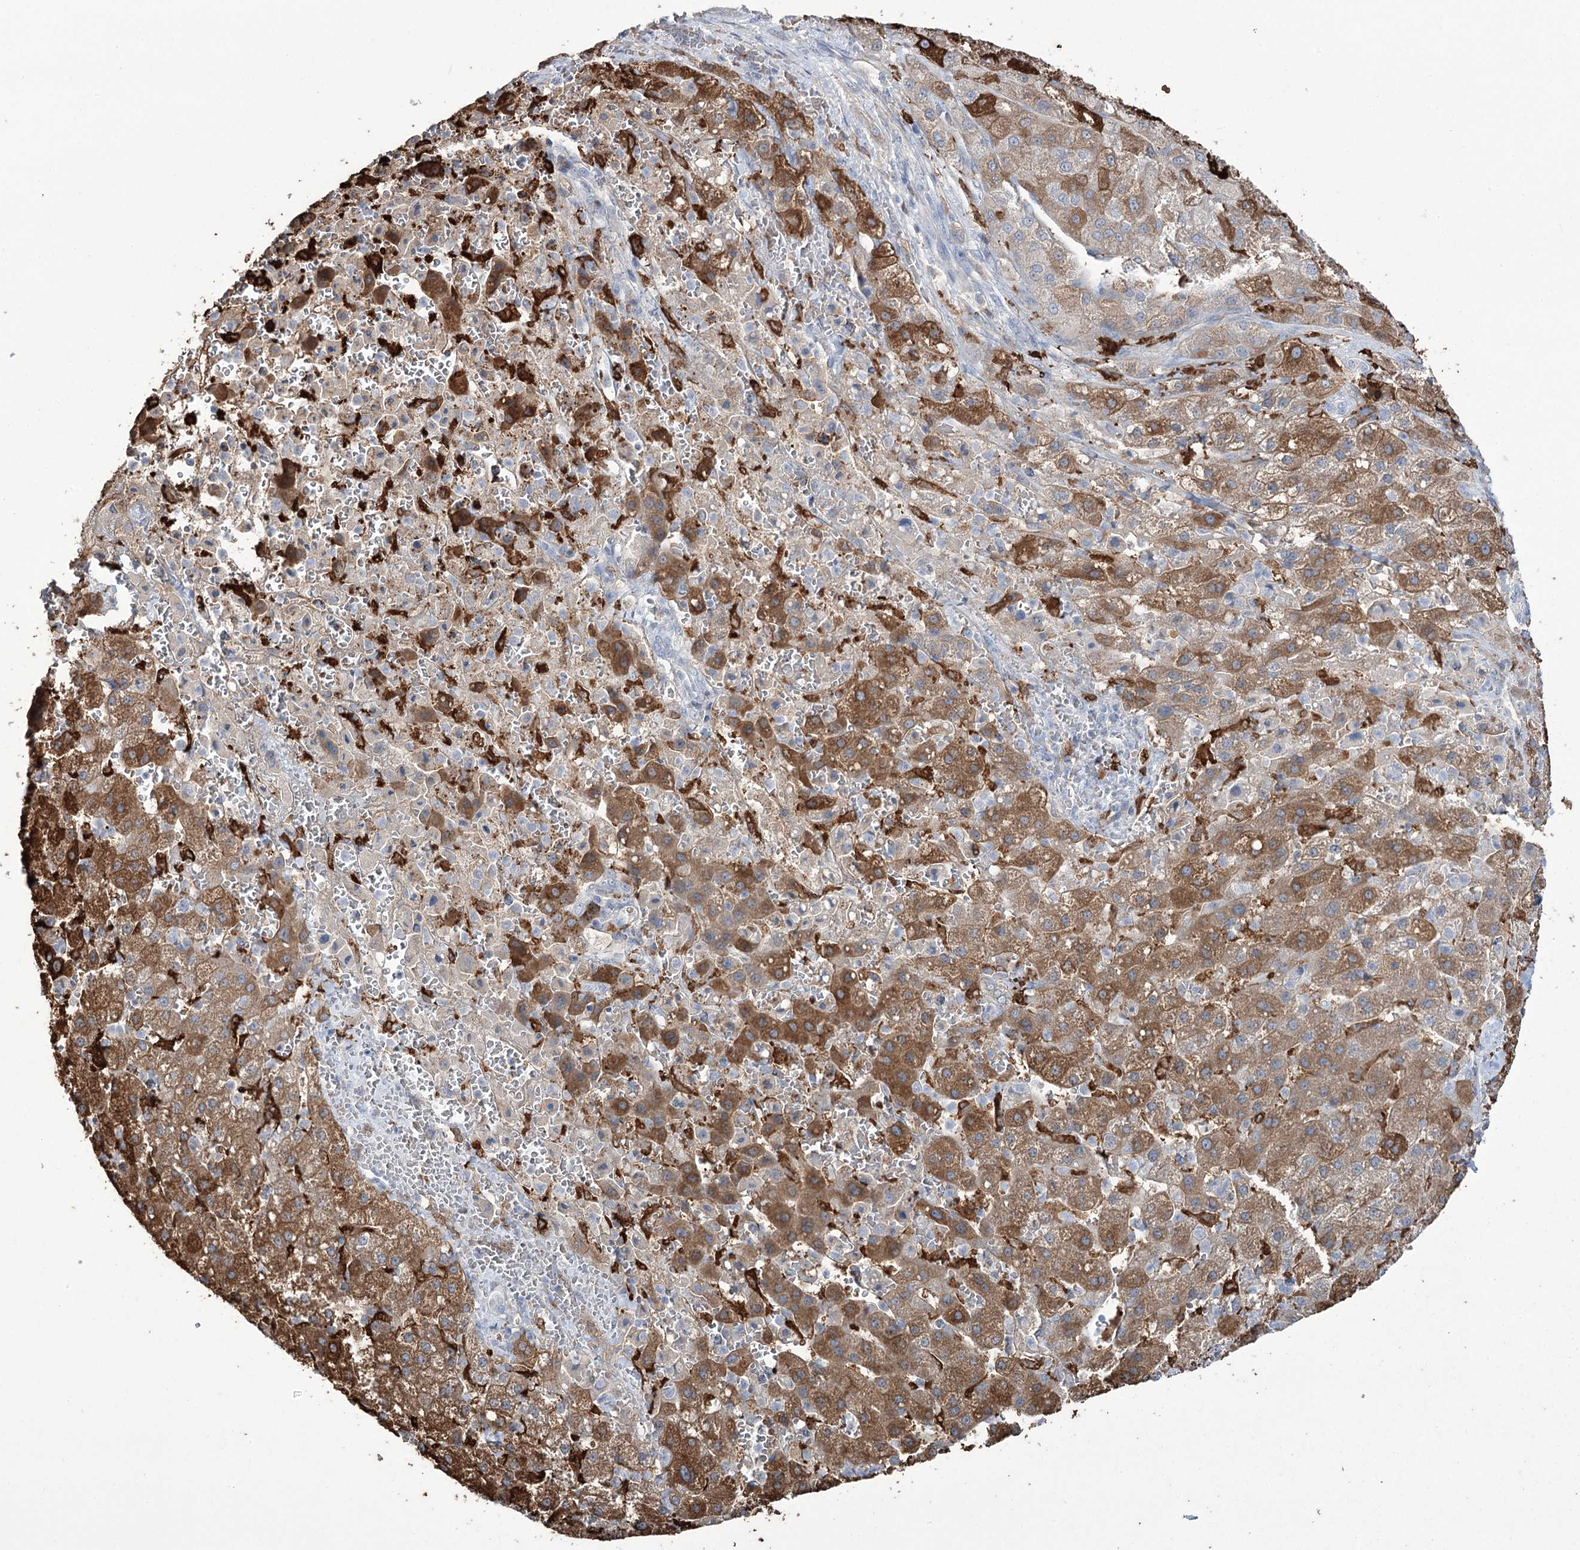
{"staining": {"intensity": "moderate", "quantity": ">75%", "location": "cytoplasmic/membranous"}, "tissue": "liver cancer", "cell_type": "Tumor cells", "image_type": "cancer", "snomed": [{"axis": "morphology", "description": "Carcinoma, Hepatocellular, NOS"}, {"axis": "topography", "description": "Liver"}], "caption": "The photomicrograph reveals immunohistochemical staining of hepatocellular carcinoma (liver). There is moderate cytoplasmic/membranous expression is present in about >75% of tumor cells.", "gene": "ZNF622", "patient": {"sex": "male", "age": 57}}